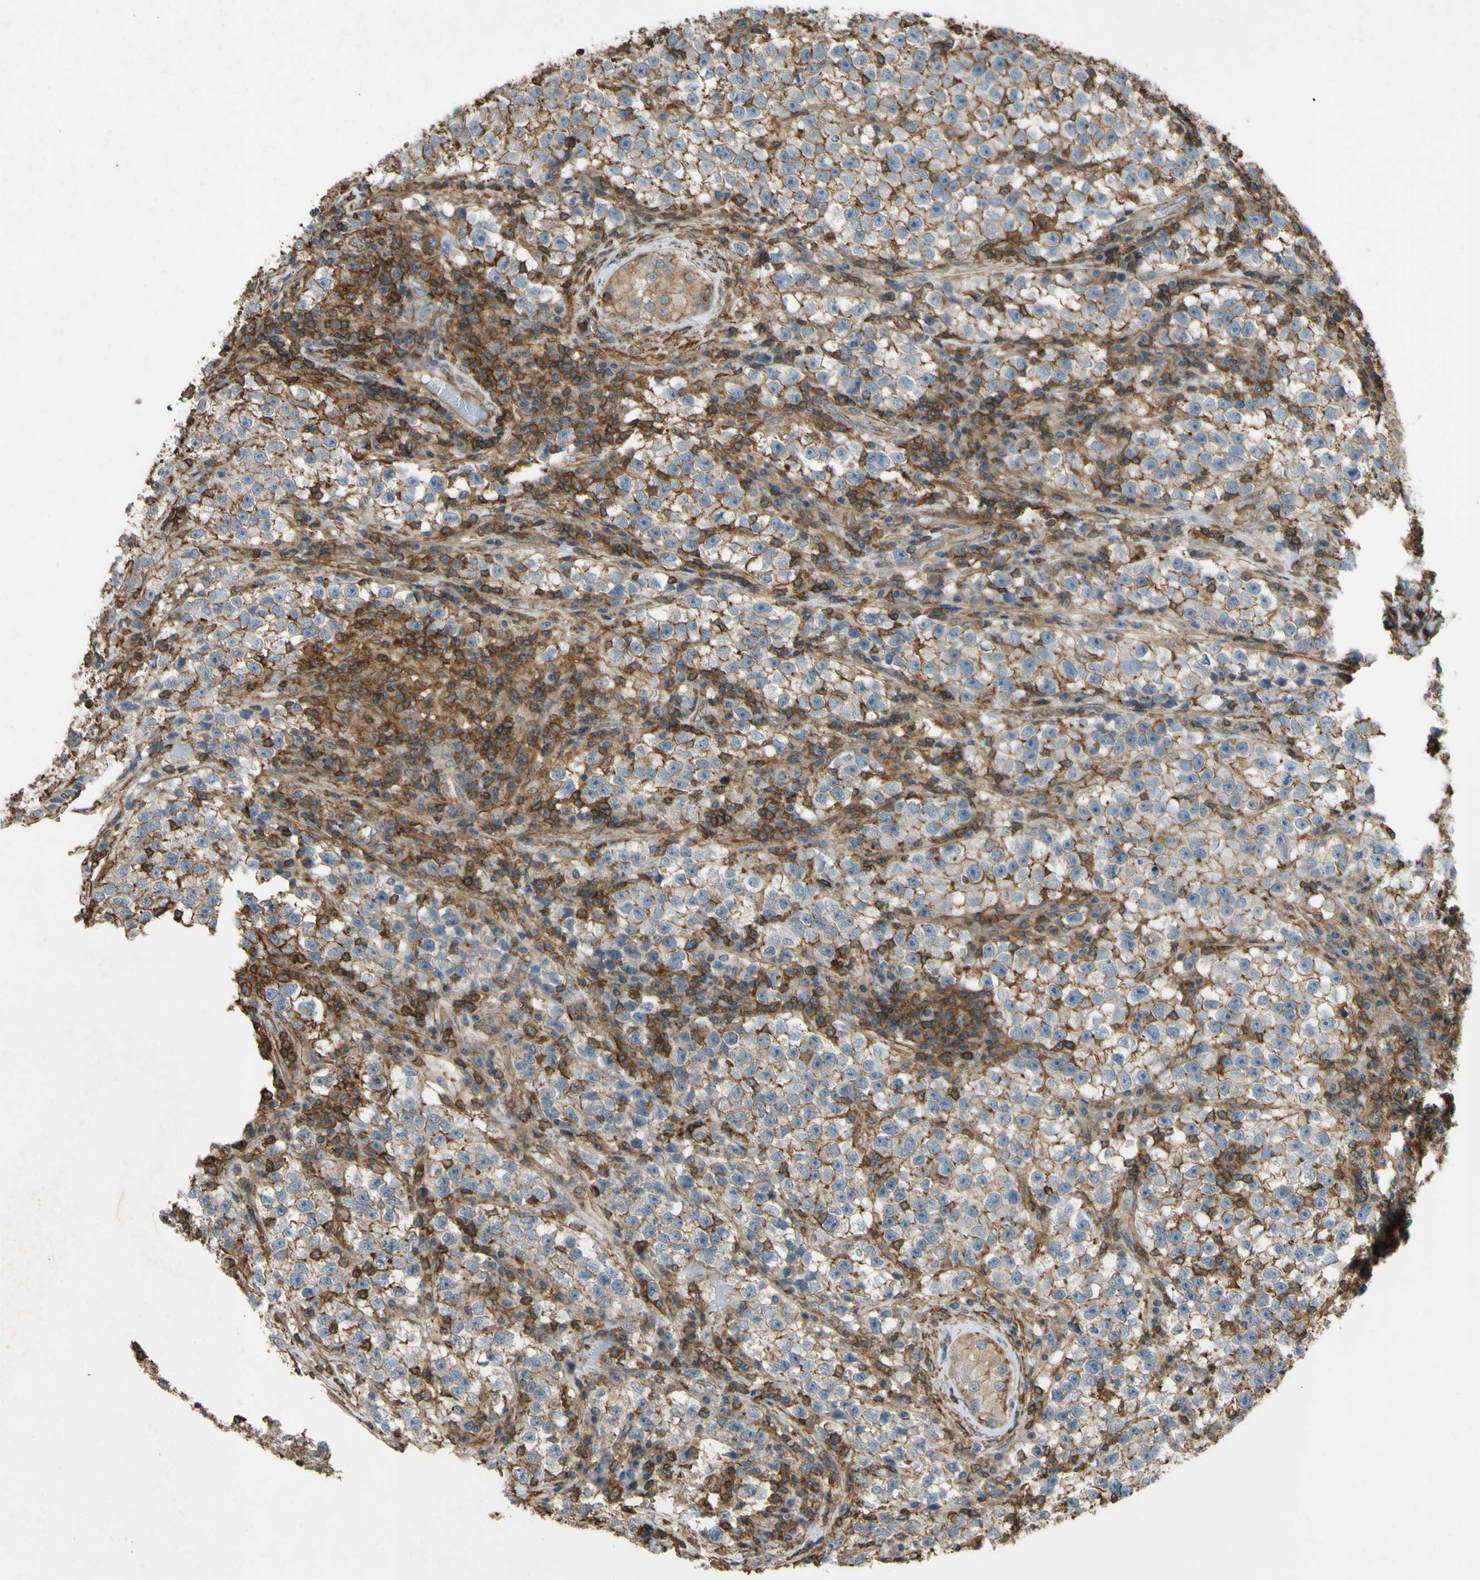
{"staining": {"intensity": "moderate", "quantity": "25%-75%", "location": "cytoplasmic/membranous"}, "tissue": "testis cancer", "cell_type": "Tumor cells", "image_type": "cancer", "snomed": [{"axis": "morphology", "description": "Seminoma, NOS"}, {"axis": "topography", "description": "Testis"}], "caption": "Protein expression analysis of testis cancer demonstrates moderate cytoplasmic/membranous staining in approximately 25%-75% of tumor cells.", "gene": "ADD3", "patient": {"sex": "male", "age": 22}}